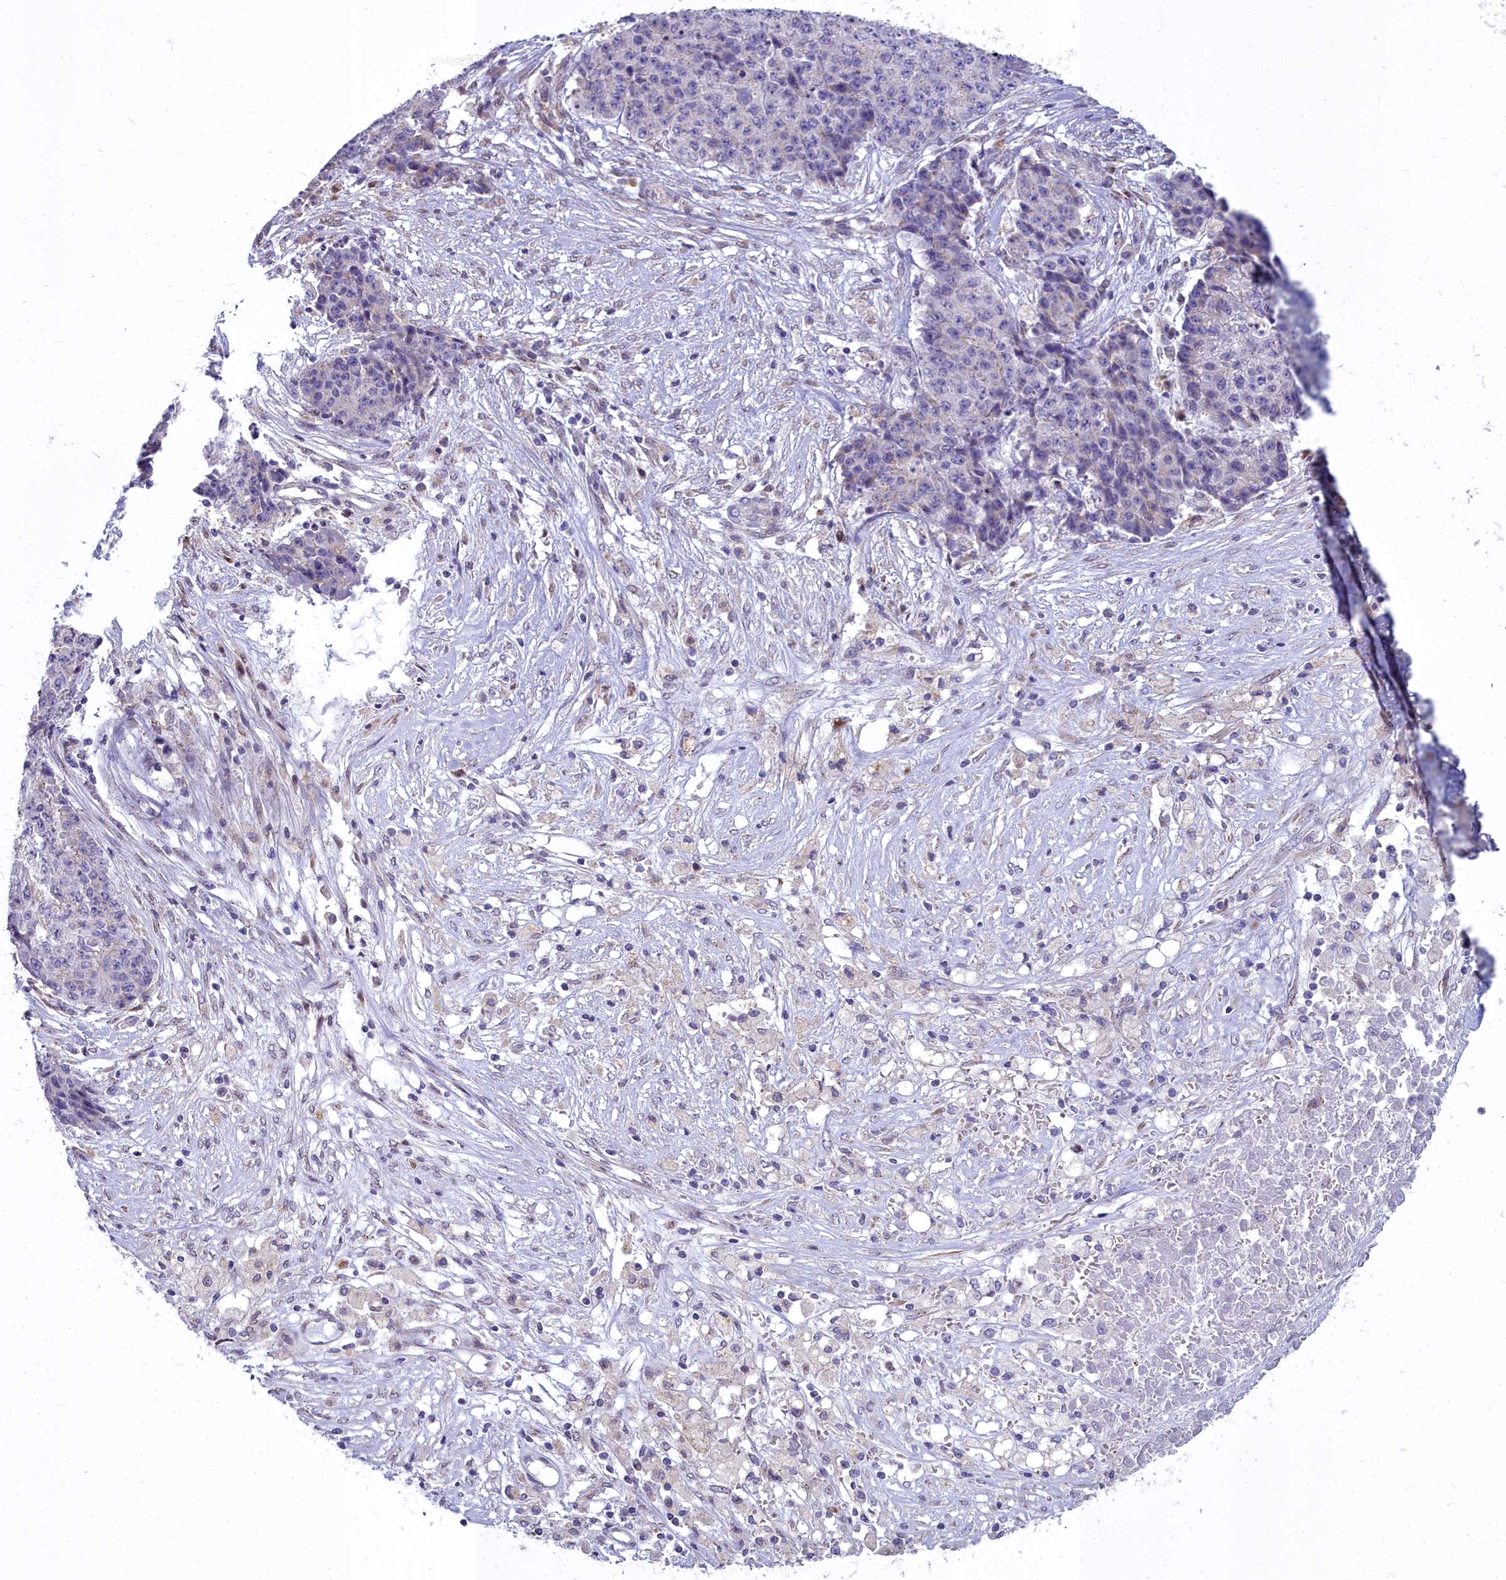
{"staining": {"intensity": "negative", "quantity": "none", "location": "none"}, "tissue": "ovarian cancer", "cell_type": "Tumor cells", "image_type": "cancer", "snomed": [{"axis": "morphology", "description": "Carcinoma, endometroid"}, {"axis": "topography", "description": "Ovary"}], "caption": "Immunohistochemistry (IHC) image of neoplastic tissue: ovarian cancer stained with DAB demonstrates no significant protein positivity in tumor cells. Nuclei are stained in blue.", "gene": "WDPCP", "patient": {"sex": "female", "age": 42}}